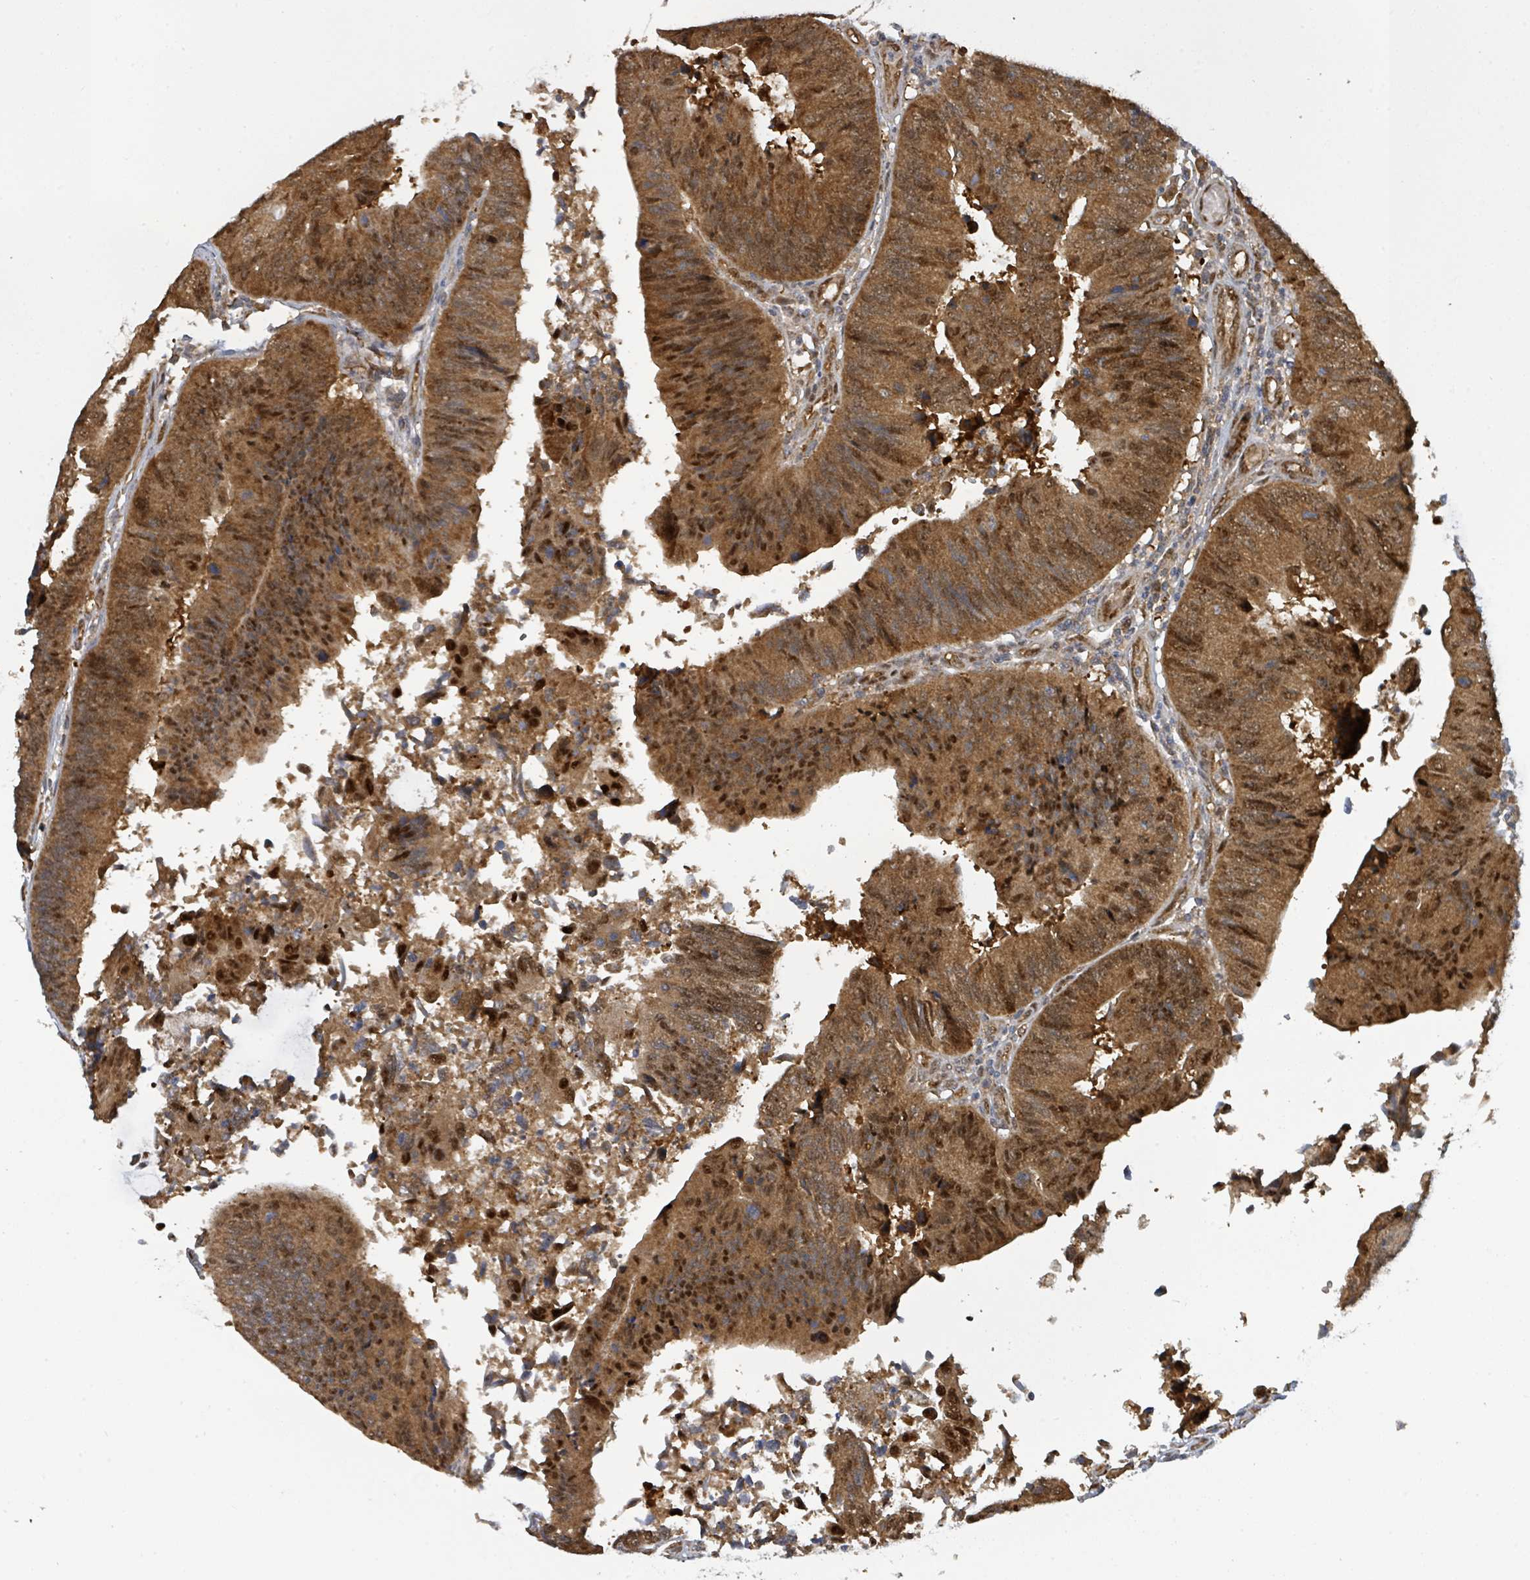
{"staining": {"intensity": "moderate", "quantity": ">75%", "location": "cytoplasmic/membranous,nuclear"}, "tissue": "colorectal cancer", "cell_type": "Tumor cells", "image_type": "cancer", "snomed": [{"axis": "morphology", "description": "Adenocarcinoma, NOS"}, {"axis": "topography", "description": "Colon"}], "caption": "A brown stain labels moderate cytoplasmic/membranous and nuclear expression of a protein in colorectal adenocarcinoma tumor cells. The staining was performed using DAB to visualize the protein expression in brown, while the nuclei were stained in blue with hematoxylin (Magnification: 20x).", "gene": "PSMB7", "patient": {"sex": "female", "age": 67}}